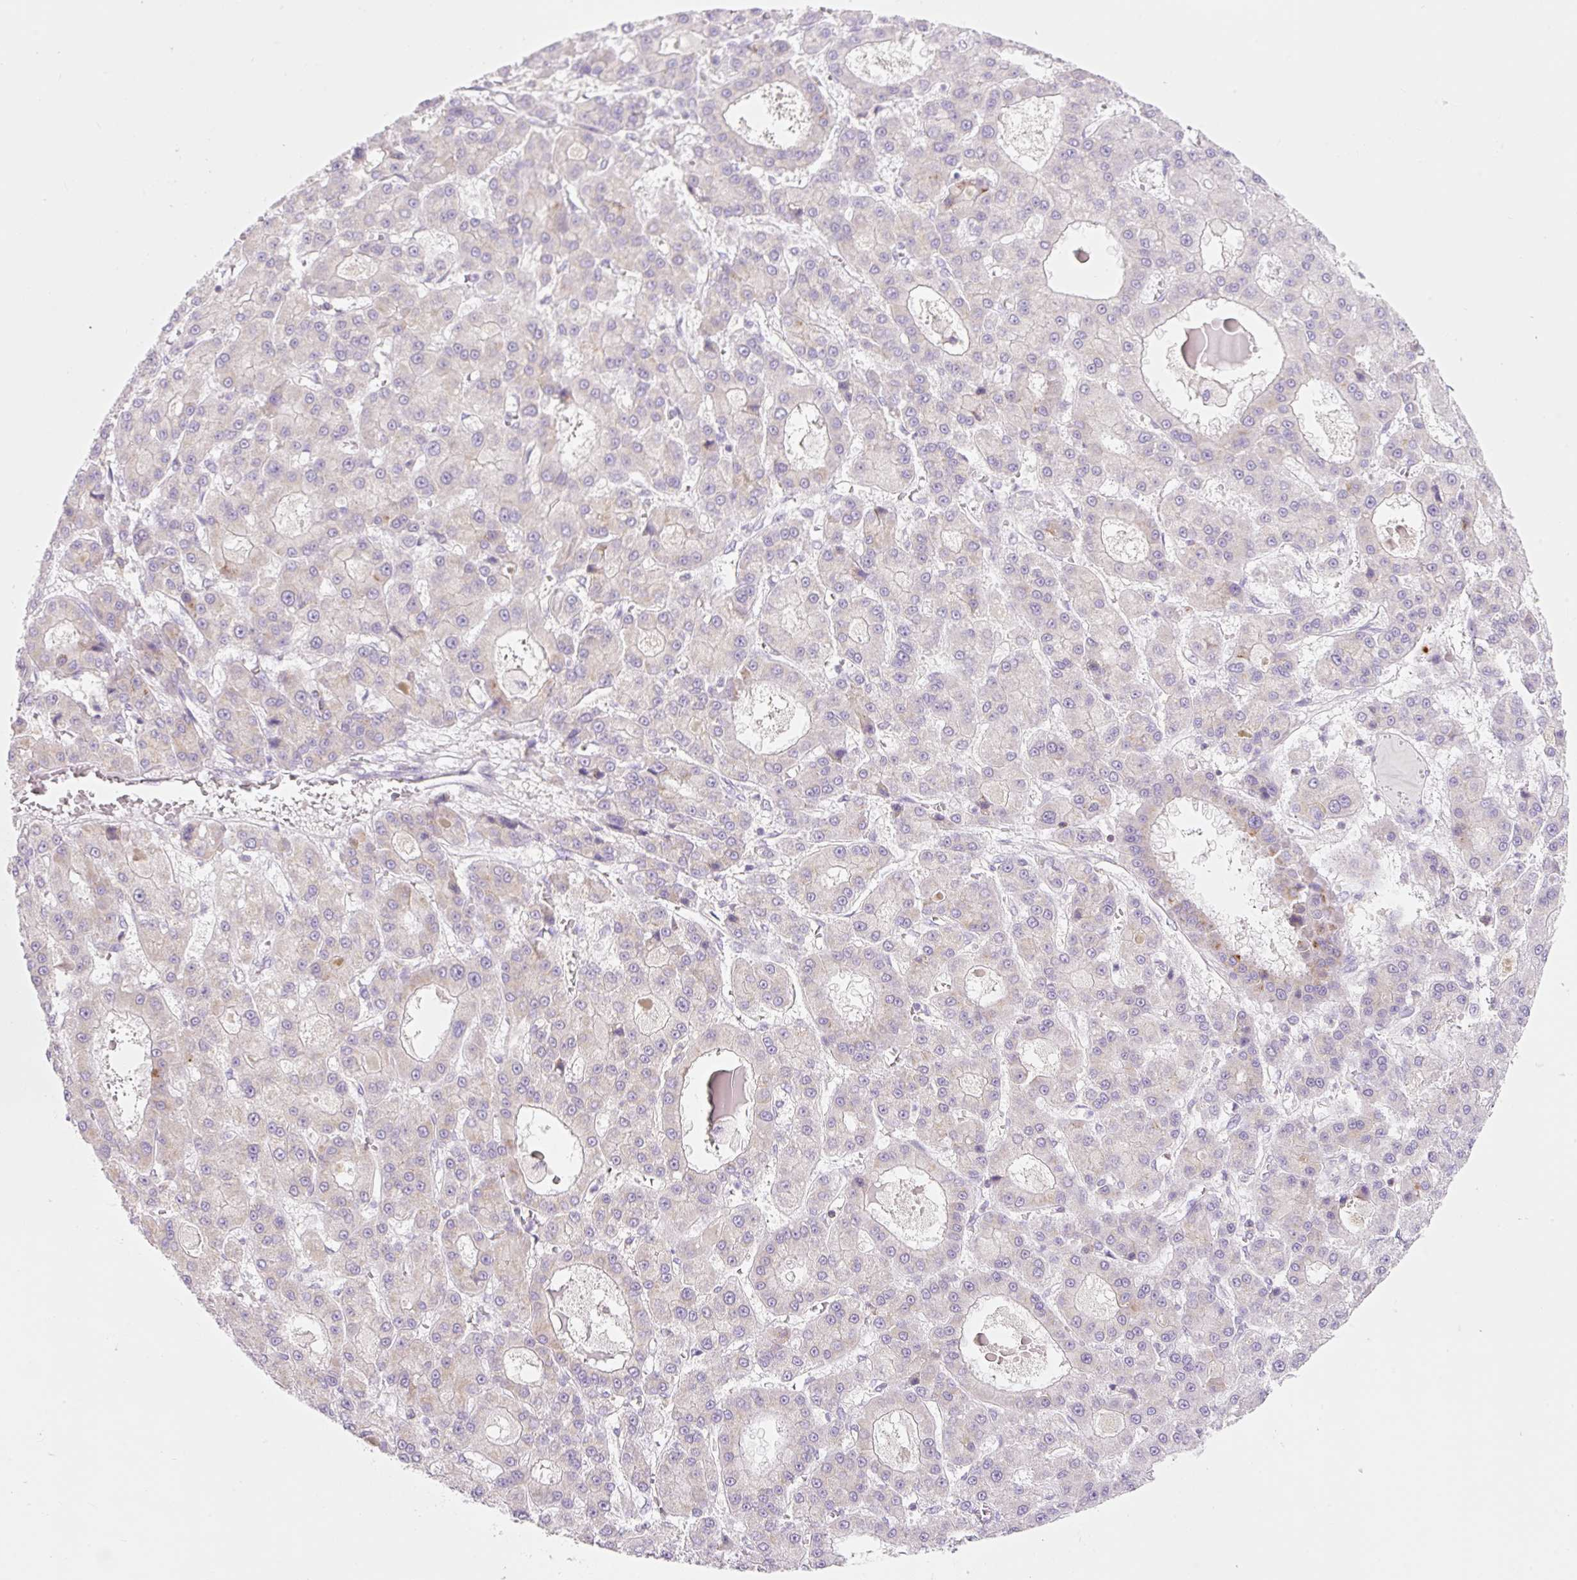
{"staining": {"intensity": "negative", "quantity": "none", "location": "none"}, "tissue": "liver cancer", "cell_type": "Tumor cells", "image_type": "cancer", "snomed": [{"axis": "morphology", "description": "Carcinoma, Hepatocellular, NOS"}, {"axis": "topography", "description": "Liver"}], "caption": "There is no significant positivity in tumor cells of hepatocellular carcinoma (liver). (Immunohistochemistry (ihc), brightfield microscopy, high magnification).", "gene": "FOCAD", "patient": {"sex": "male", "age": 70}}